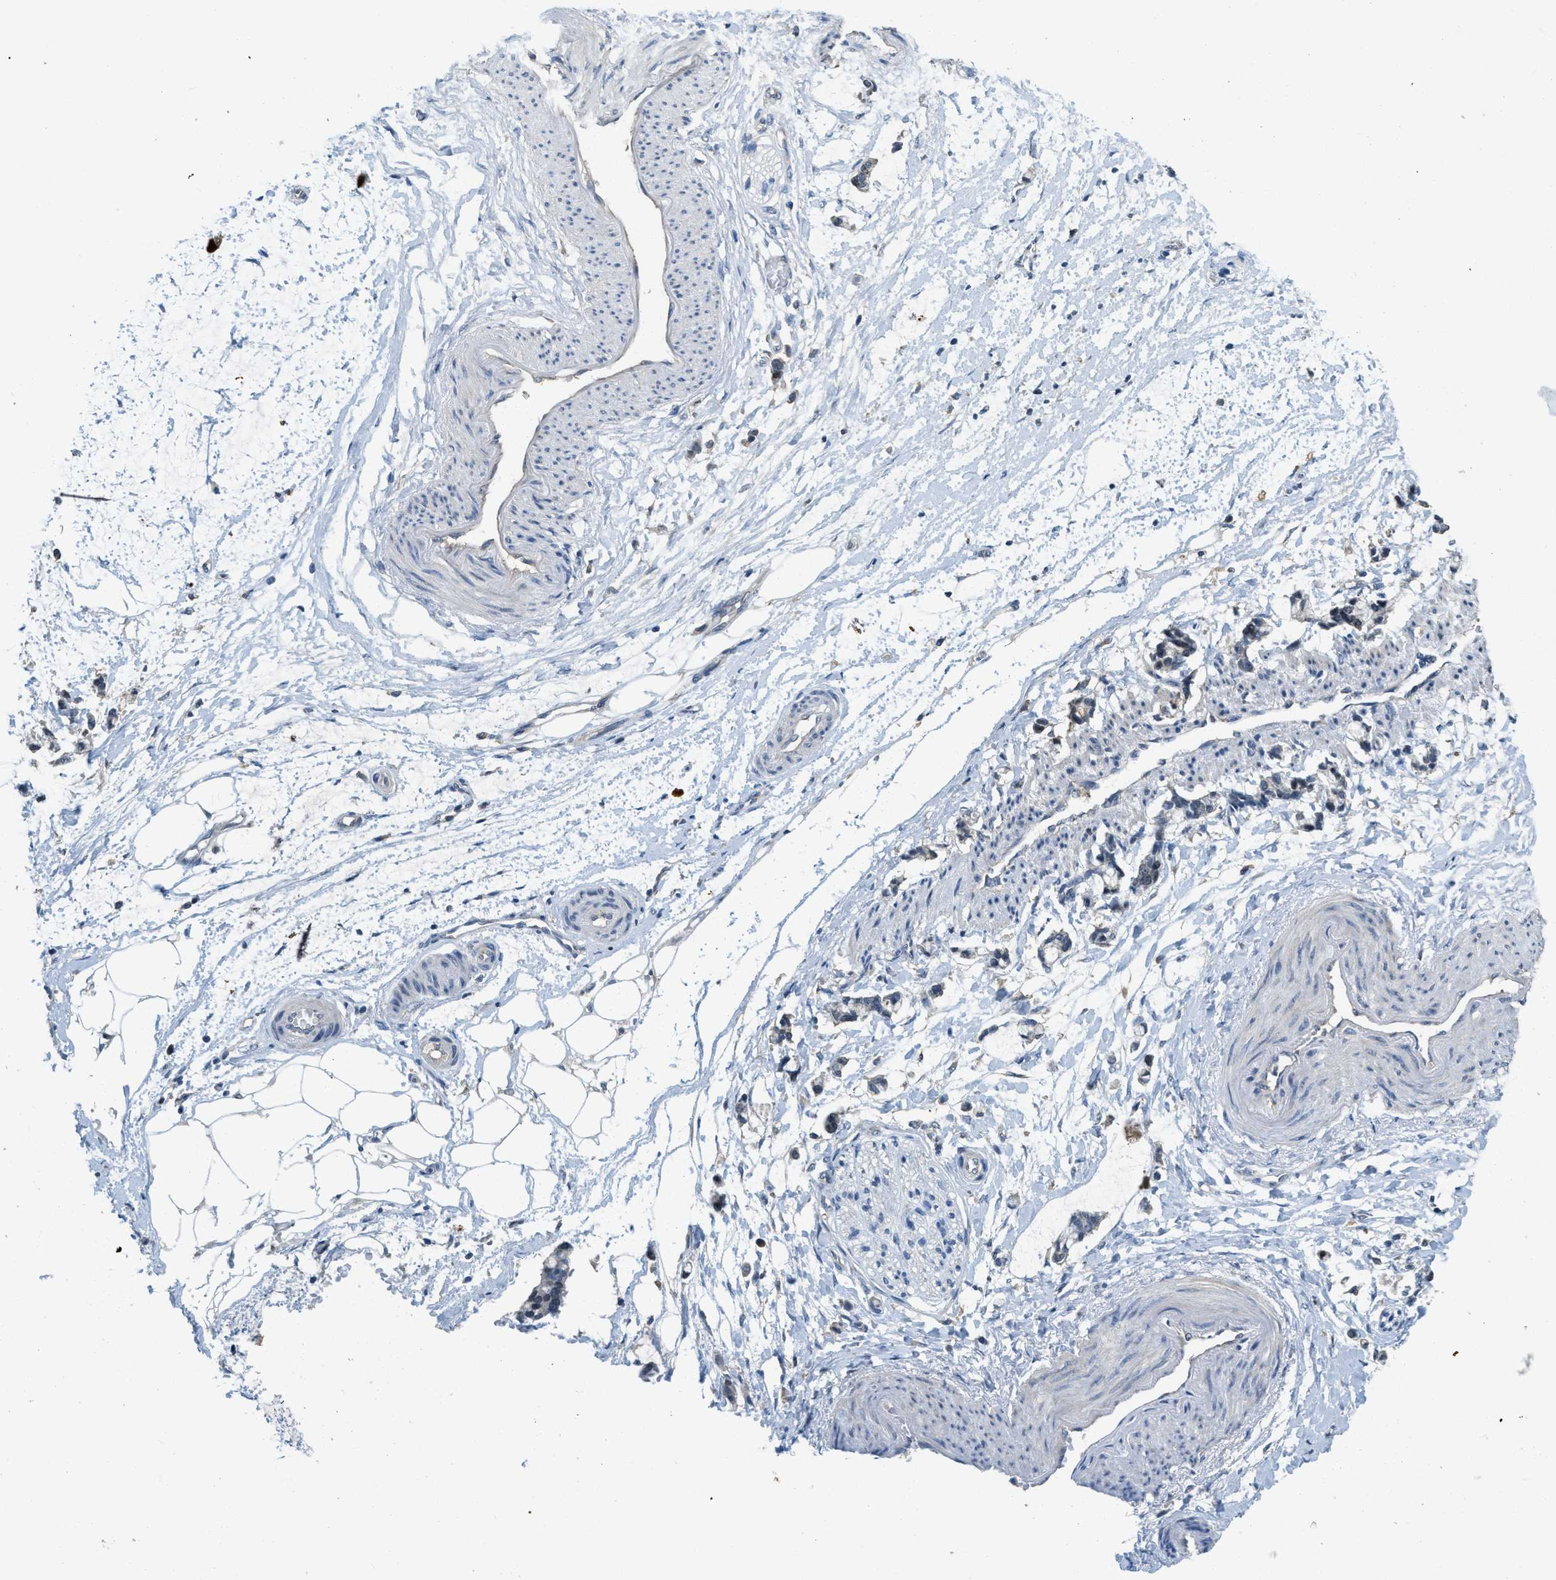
{"staining": {"intensity": "negative", "quantity": "none", "location": "none"}, "tissue": "adipose tissue", "cell_type": "Adipocytes", "image_type": "normal", "snomed": [{"axis": "morphology", "description": "Normal tissue, NOS"}, {"axis": "morphology", "description": "Adenocarcinoma, NOS"}, {"axis": "topography", "description": "Colon"}, {"axis": "topography", "description": "Peripheral nerve tissue"}], "caption": "Adipocytes show no significant protein staining in normal adipose tissue.", "gene": "MIS18A", "patient": {"sex": "male", "age": 14}}